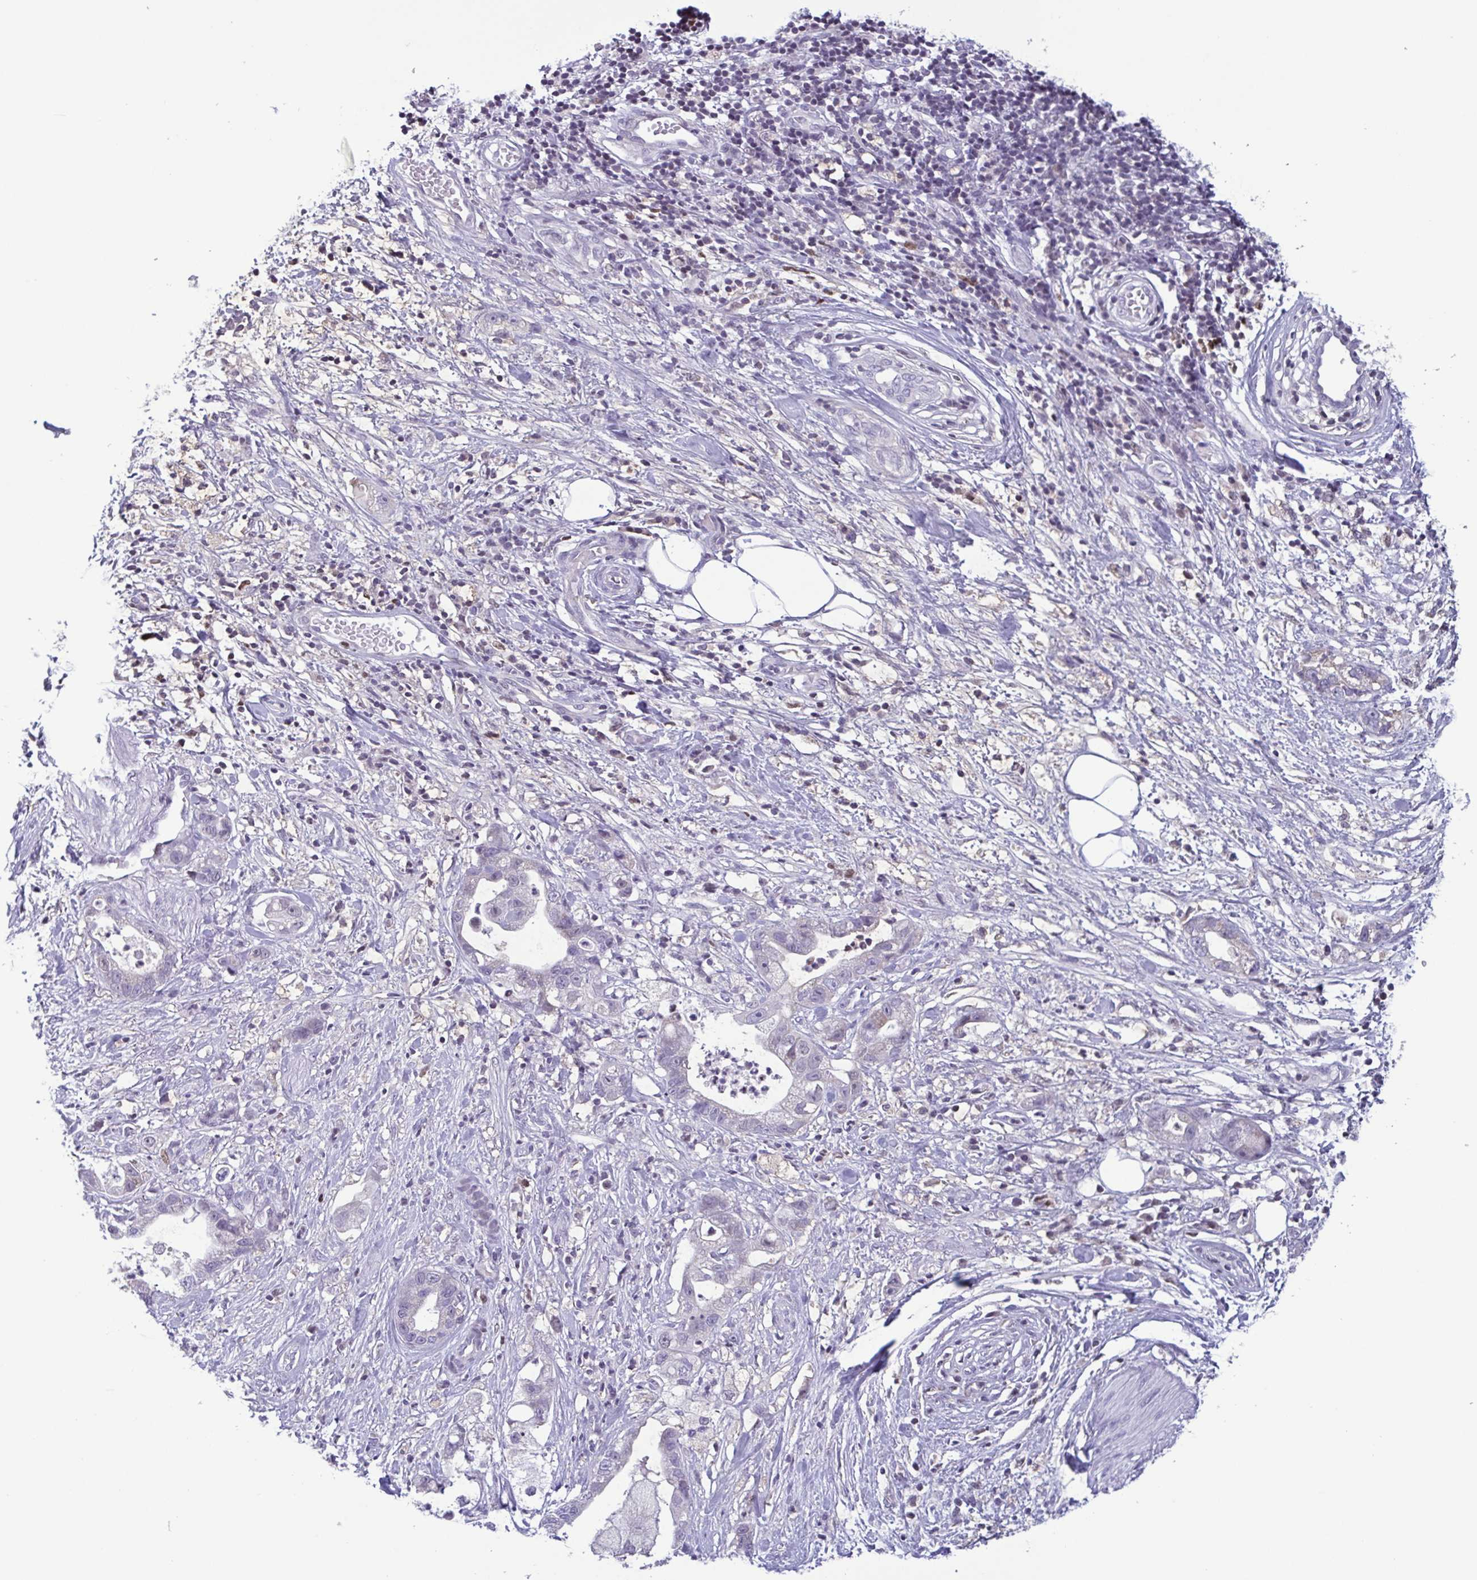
{"staining": {"intensity": "negative", "quantity": "none", "location": "none"}, "tissue": "stomach cancer", "cell_type": "Tumor cells", "image_type": "cancer", "snomed": [{"axis": "morphology", "description": "Adenocarcinoma, NOS"}, {"axis": "topography", "description": "Stomach"}], "caption": "Immunohistochemistry photomicrograph of stomach adenocarcinoma stained for a protein (brown), which reveals no positivity in tumor cells. (DAB immunohistochemistry (IHC) visualized using brightfield microscopy, high magnification).", "gene": "IRF1", "patient": {"sex": "male", "age": 55}}